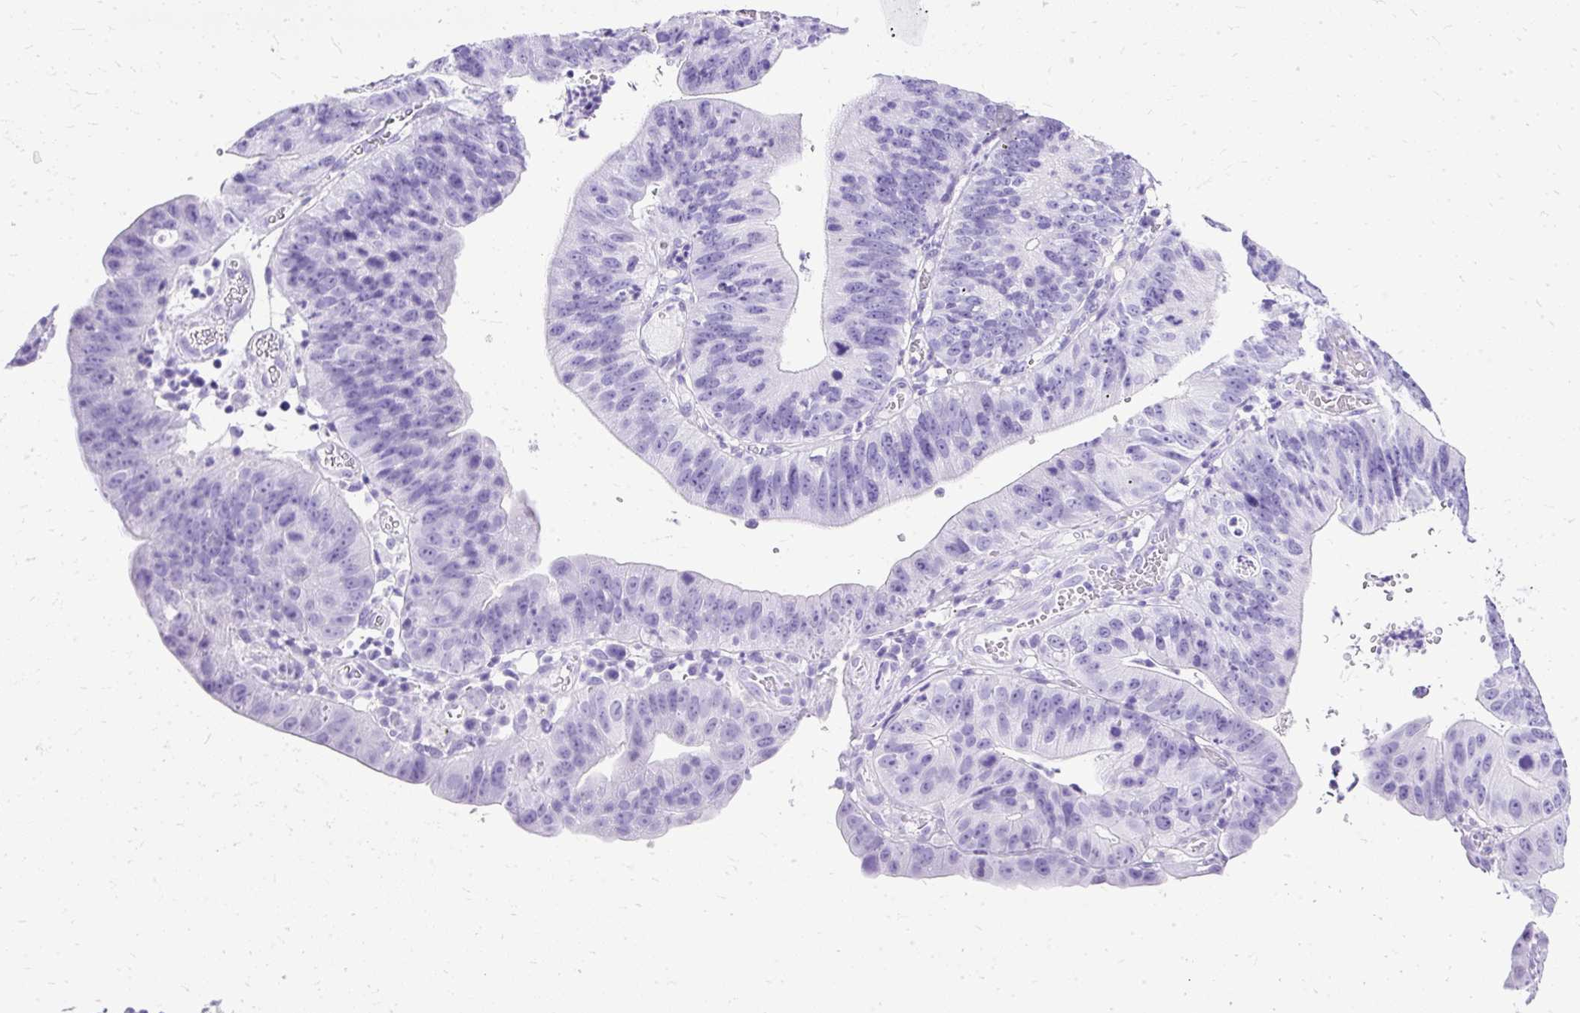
{"staining": {"intensity": "negative", "quantity": "none", "location": "none"}, "tissue": "stomach cancer", "cell_type": "Tumor cells", "image_type": "cancer", "snomed": [{"axis": "morphology", "description": "Adenocarcinoma, NOS"}, {"axis": "topography", "description": "Stomach"}], "caption": "This is an immunohistochemistry (IHC) histopathology image of human stomach cancer (adenocarcinoma). There is no positivity in tumor cells.", "gene": "SLC8A2", "patient": {"sex": "male", "age": 59}}